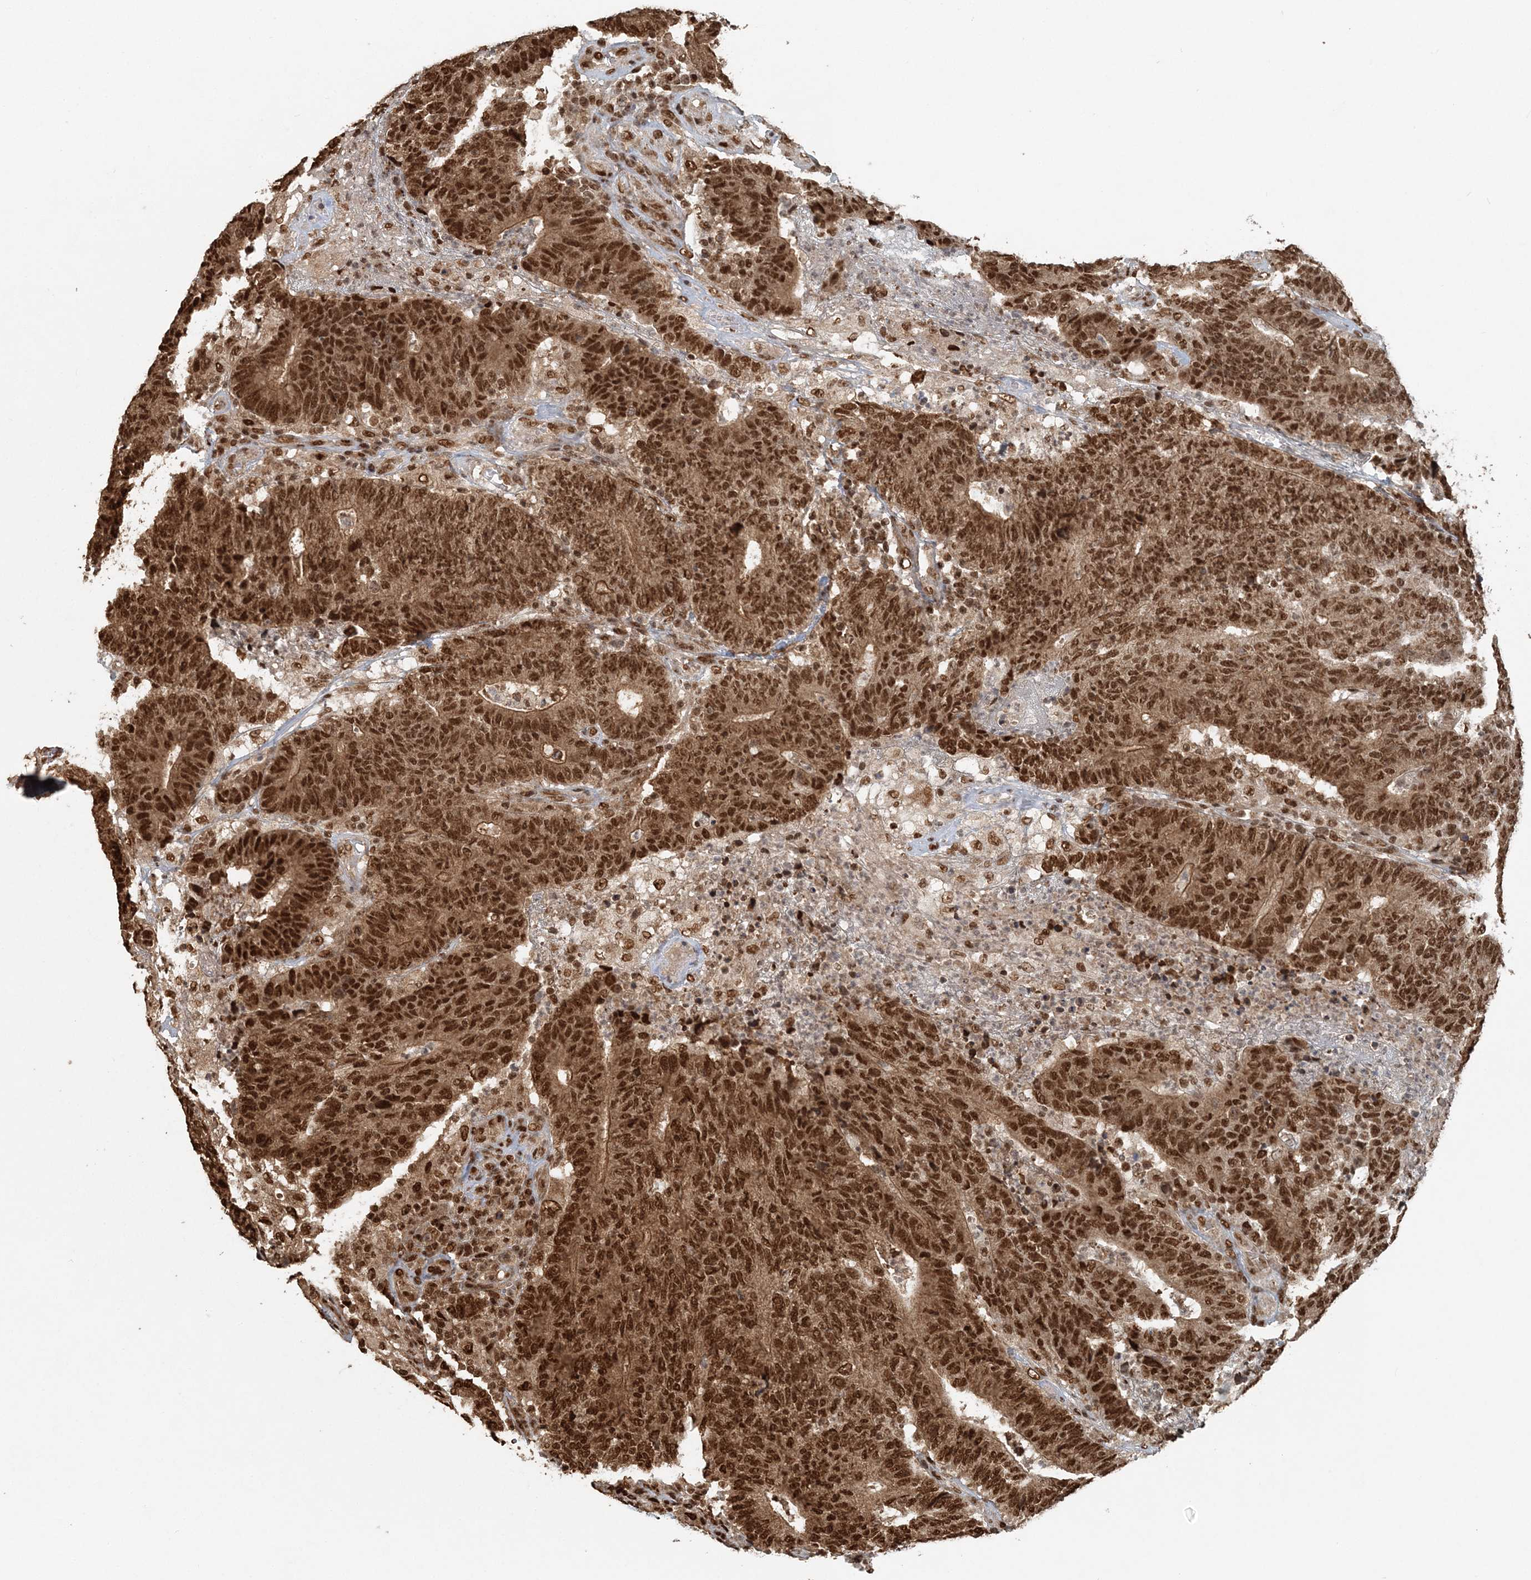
{"staining": {"intensity": "strong", "quantity": ">75%", "location": "cytoplasmic/membranous,nuclear"}, "tissue": "colorectal cancer", "cell_type": "Tumor cells", "image_type": "cancer", "snomed": [{"axis": "morphology", "description": "Normal tissue, NOS"}, {"axis": "morphology", "description": "Adenocarcinoma, NOS"}, {"axis": "topography", "description": "Colon"}], "caption": "Human adenocarcinoma (colorectal) stained with a protein marker displays strong staining in tumor cells.", "gene": "ARHGAP35", "patient": {"sex": "female", "age": 75}}